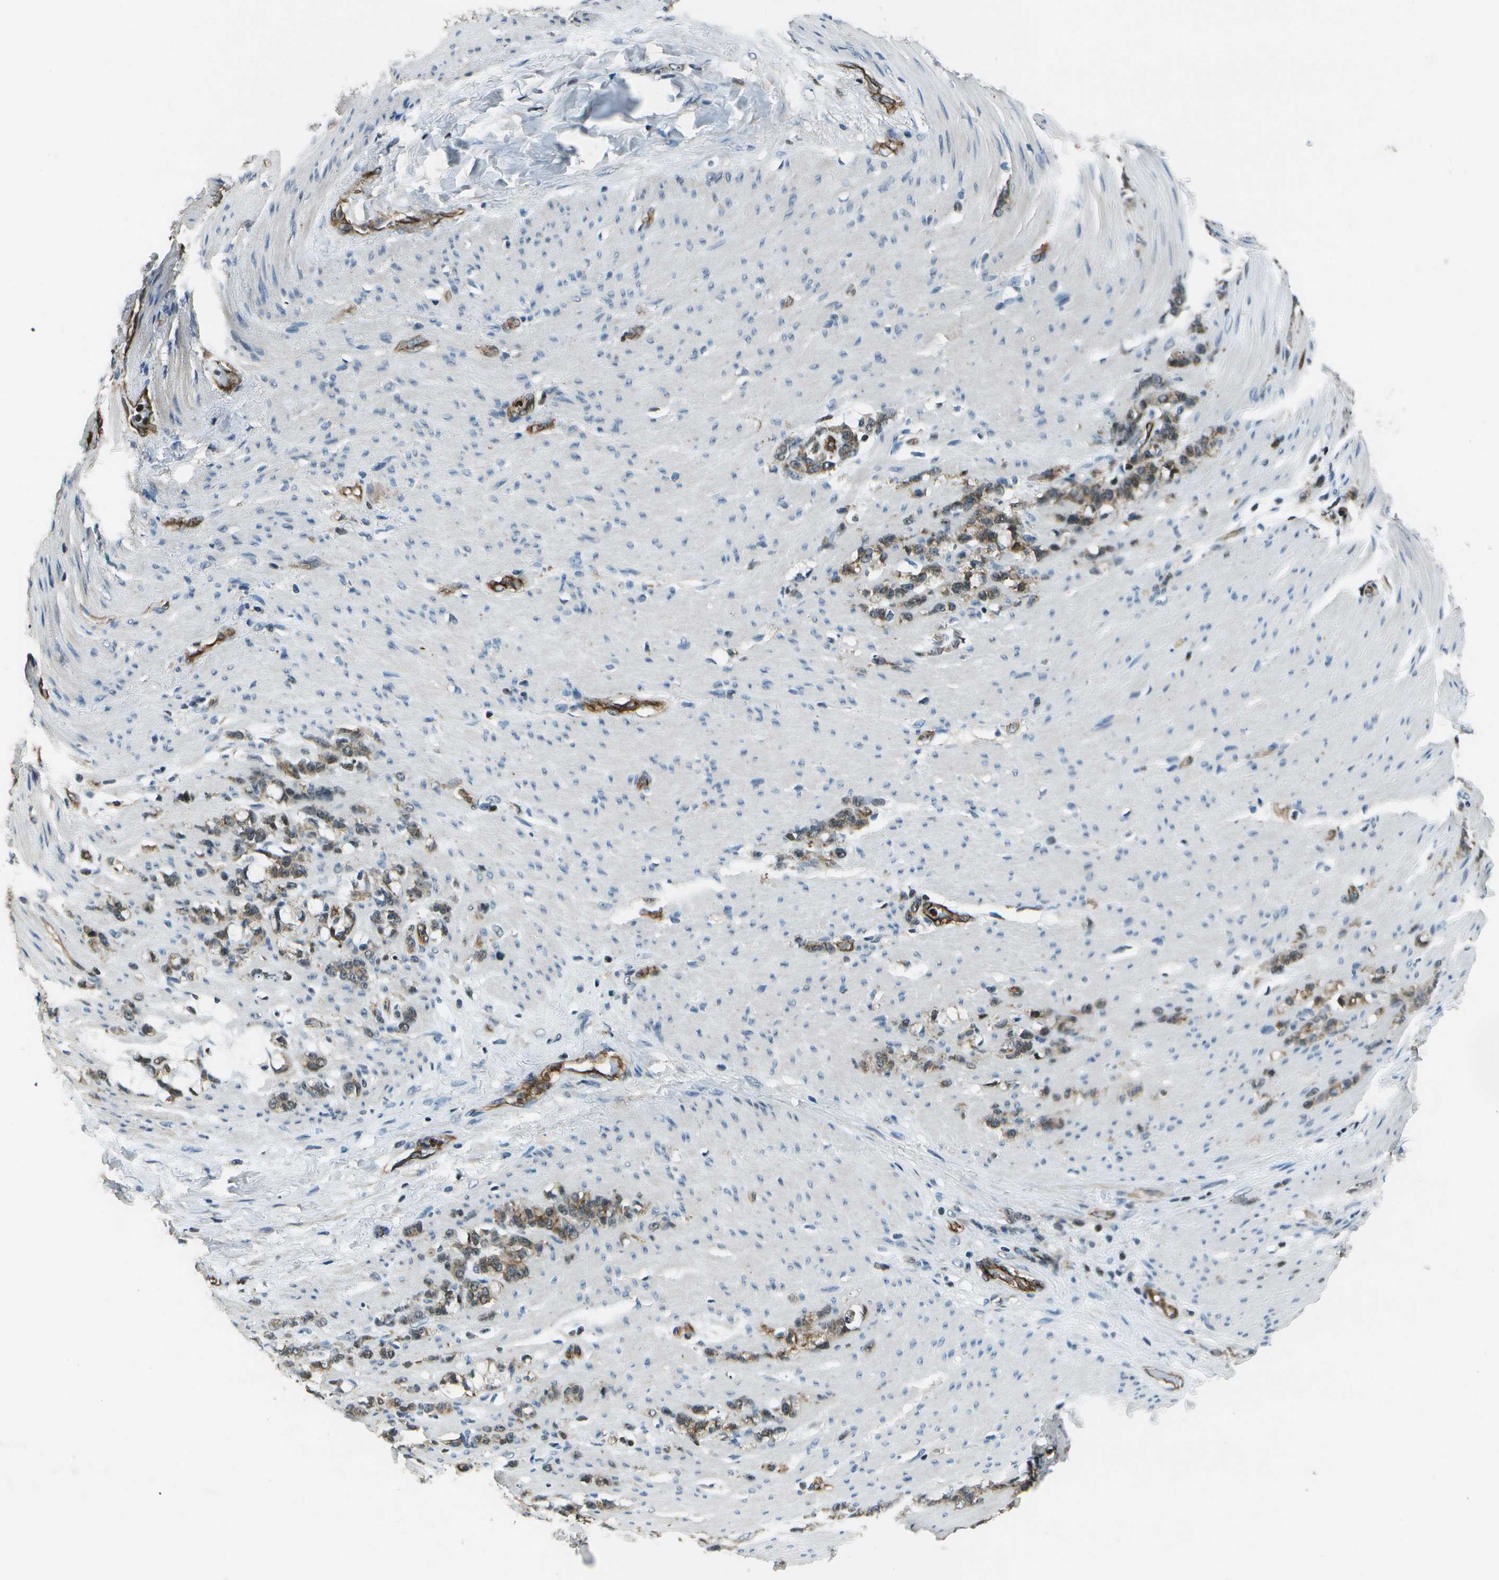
{"staining": {"intensity": "moderate", "quantity": ">75%", "location": "cytoplasmic/membranous"}, "tissue": "stomach cancer", "cell_type": "Tumor cells", "image_type": "cancer", "snomed": [{"axis": "morphology", "description": "Adenocarcinoma, NOS"}, {"axis": "topography", "description": "Stomach, lower"}], "caption": "Stomach cancer stained for a protein (brown) displays moderate cytoplasmic/membranous positive positivity in approximately >75% of tumor cells.", "gene": "PDLIM1", "patient": {"sex": "male", "age": 88}}